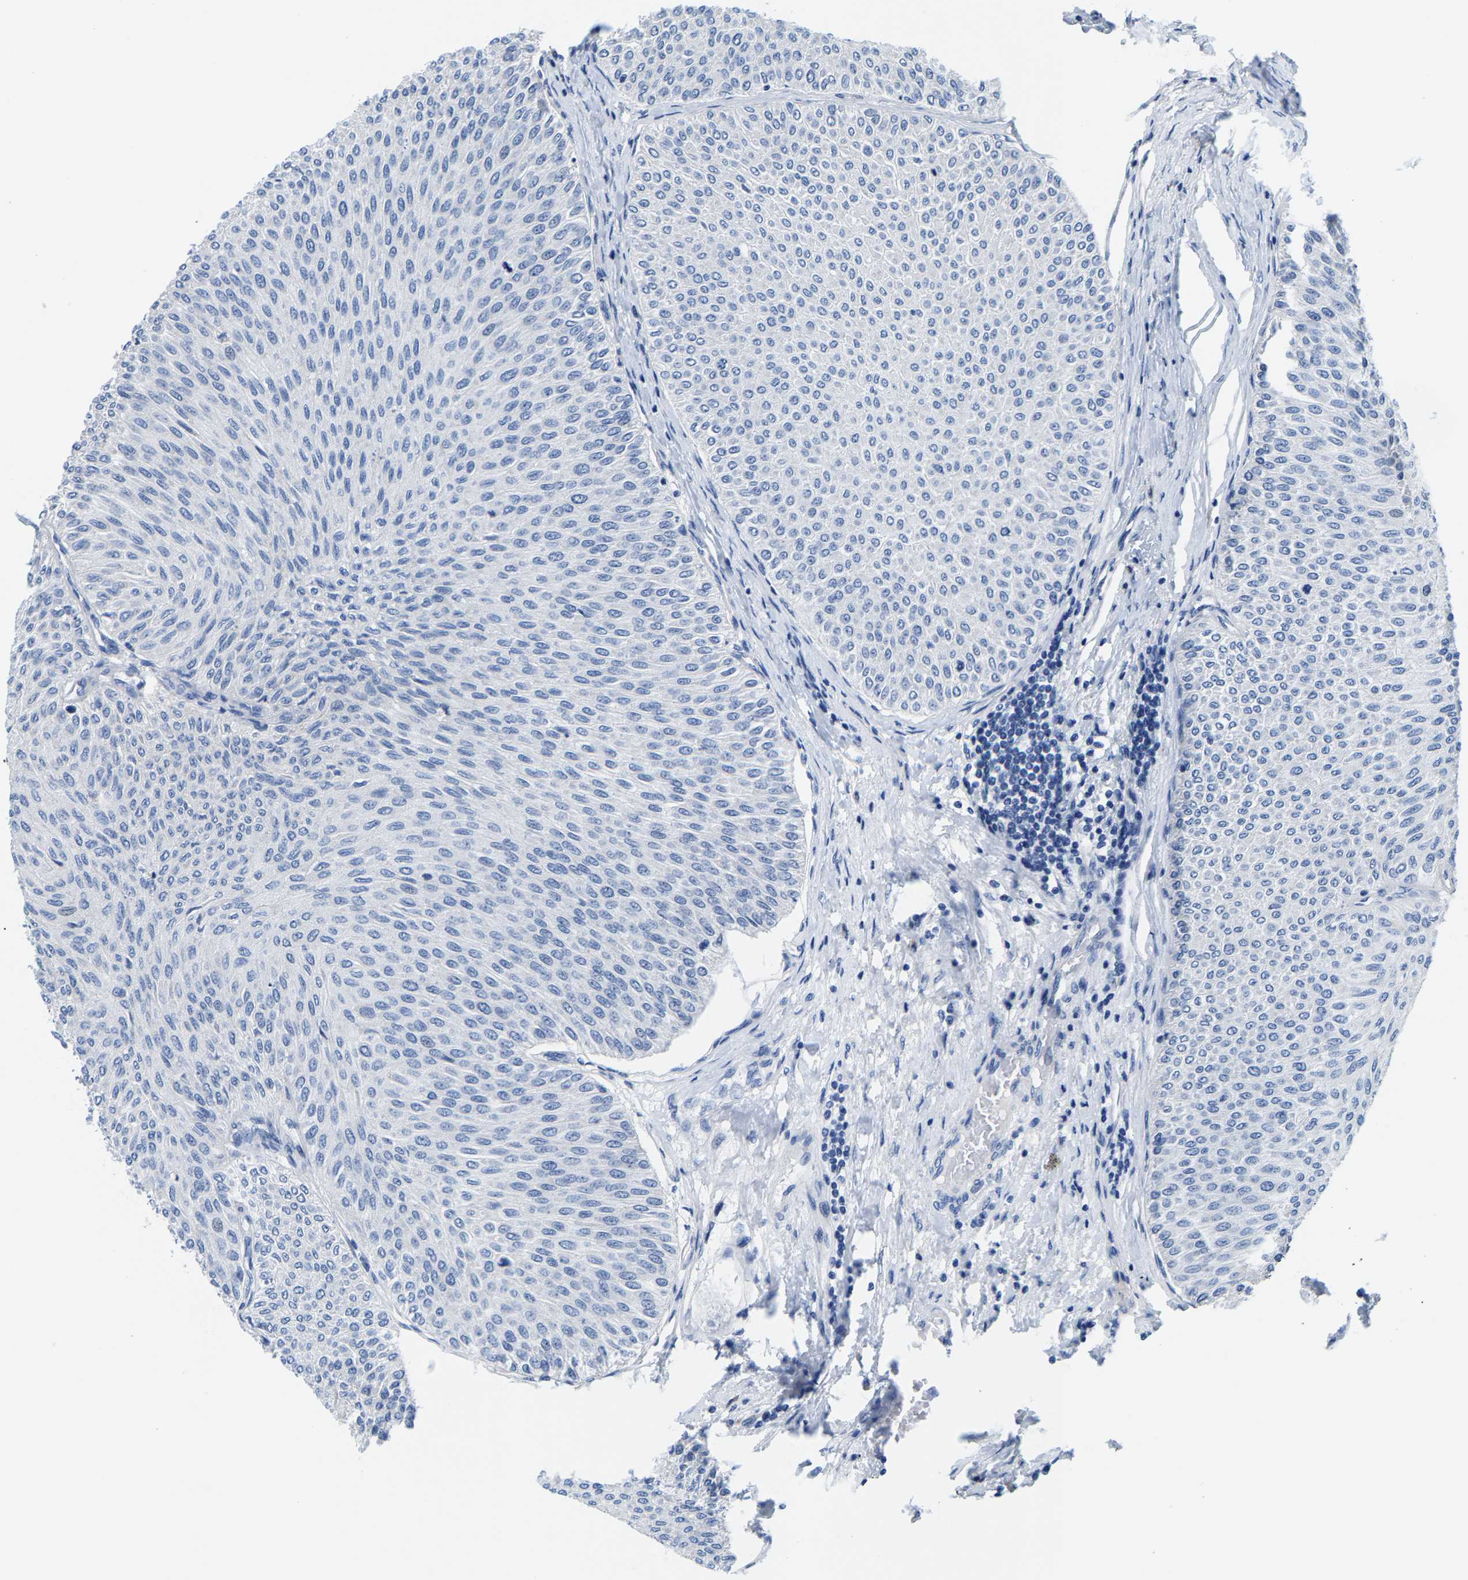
{"staining": {"intensity": "negative", "quantity": "none", "location": "none"}, "tissue": "urothelial cancer", "cell_type": "Tumor cells", "image_type": "cancer", "snomed": [{"axis": "morphology", "description": "Urothelial carcinoma, Low grade"}, {"axis": "topography", "description": "Urinary bladder"}], "caption": "DAB (3,3'-diaminobenzidine) immunohistochemical staining of human urothelial cancer shows no significant positivity in tumor cells.", "gene": "KLHL1", "patient": {"sex": "male", "age": 78}}